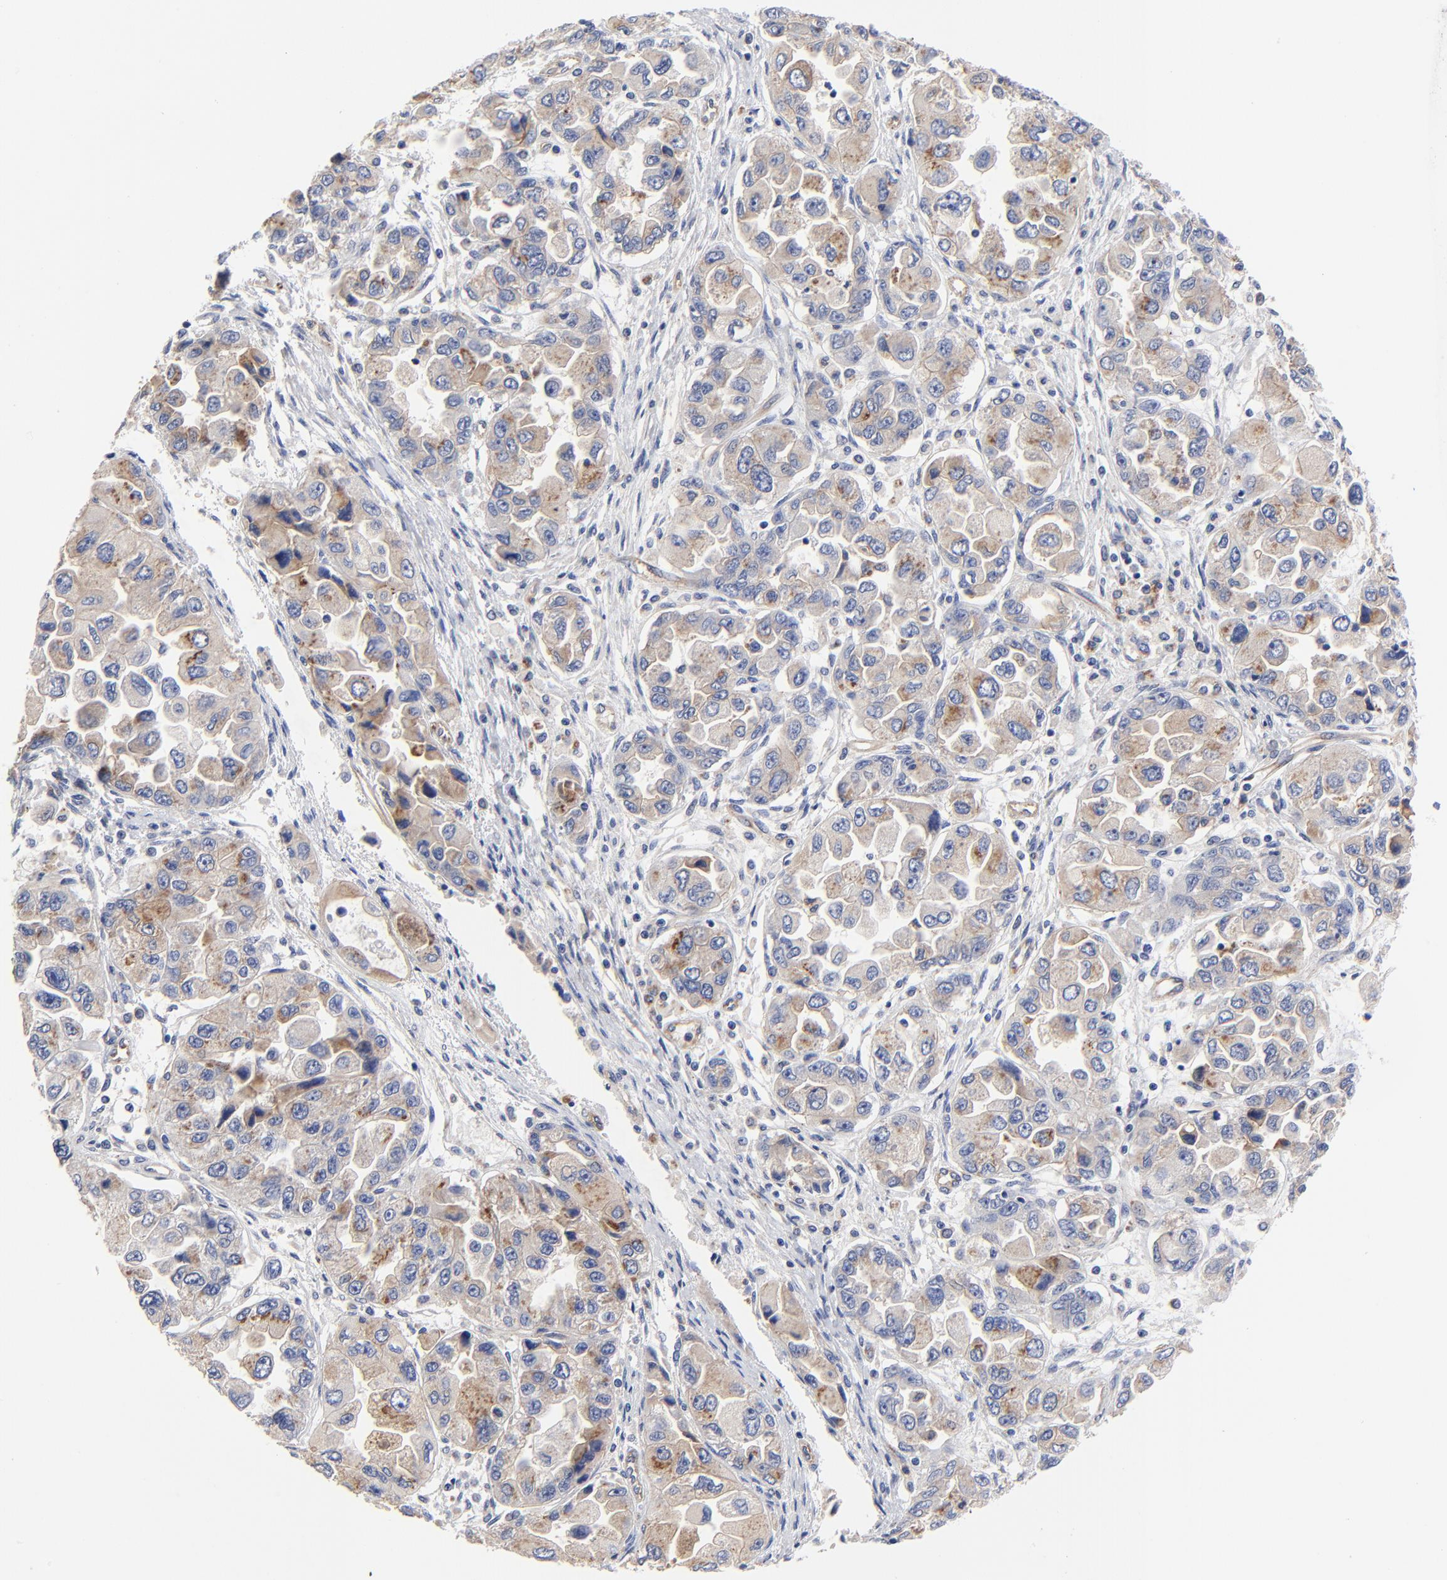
{"staining": {"intensity": "weak", "quantity": ">75%", "location": "cytoplasmic/membranous"}, "tissue": "ovarian cancer", "cell_type": "Tumor cells", "image_type": "cancer", "snomed": [{"axis": "morphology", "description": "Cystadenocarcinoma, serous, NOS"}, {"axis": "topography", "description": "Ovary"}], "caption": "This is a histology image of IHC staining of ovarian serous cystadenocarcinoma, which shows weak staining in the cytoplasmic/membranous of tumor cells.", "gene": "FBXL2", "patient": {"sex": "female", "age": 84}}